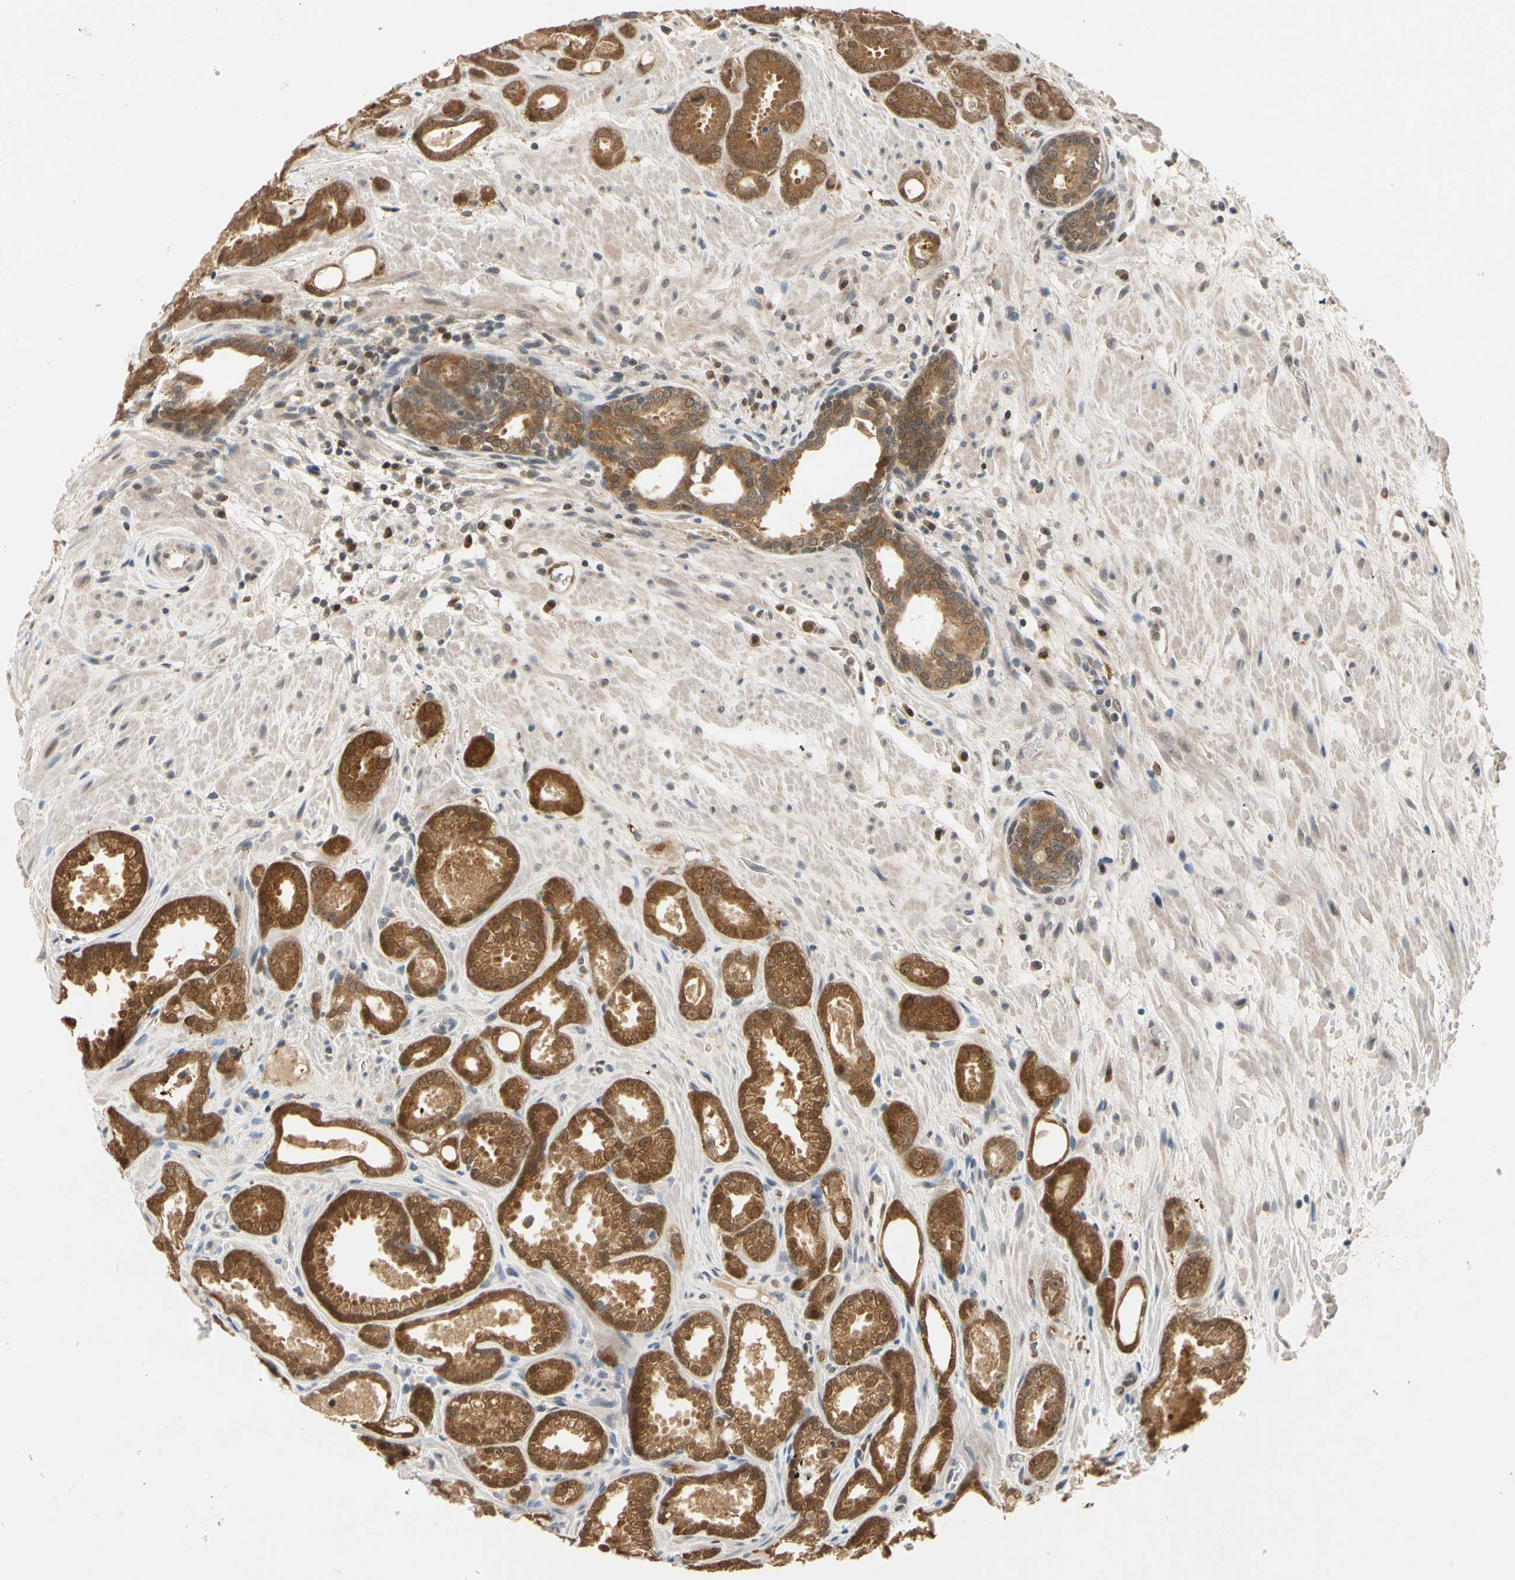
{"staining": {"intensity": "strong", "quantity": ">75%", "location": "cytoplasmic/membranous,nuclear"}, "tissue": "prostate cancer", "cell_type": "Tumor cells", "image_type": "cancer", "snomed": [{"axis": "morphology", "description": "Adenocarcinoma, Low grade"}, {"axis": "topography", "description": "Prostate"}], "caption": "This histopathology image reveals immunohistochemistry staining of prostate cancer (low-grade adenocarcinoma), with high strong cytoplasmic/membranous and nuclear staining in about >75% of tumor cells.", "gene": "RIOX2", "patient": {"sex": "male", "age": 57}}